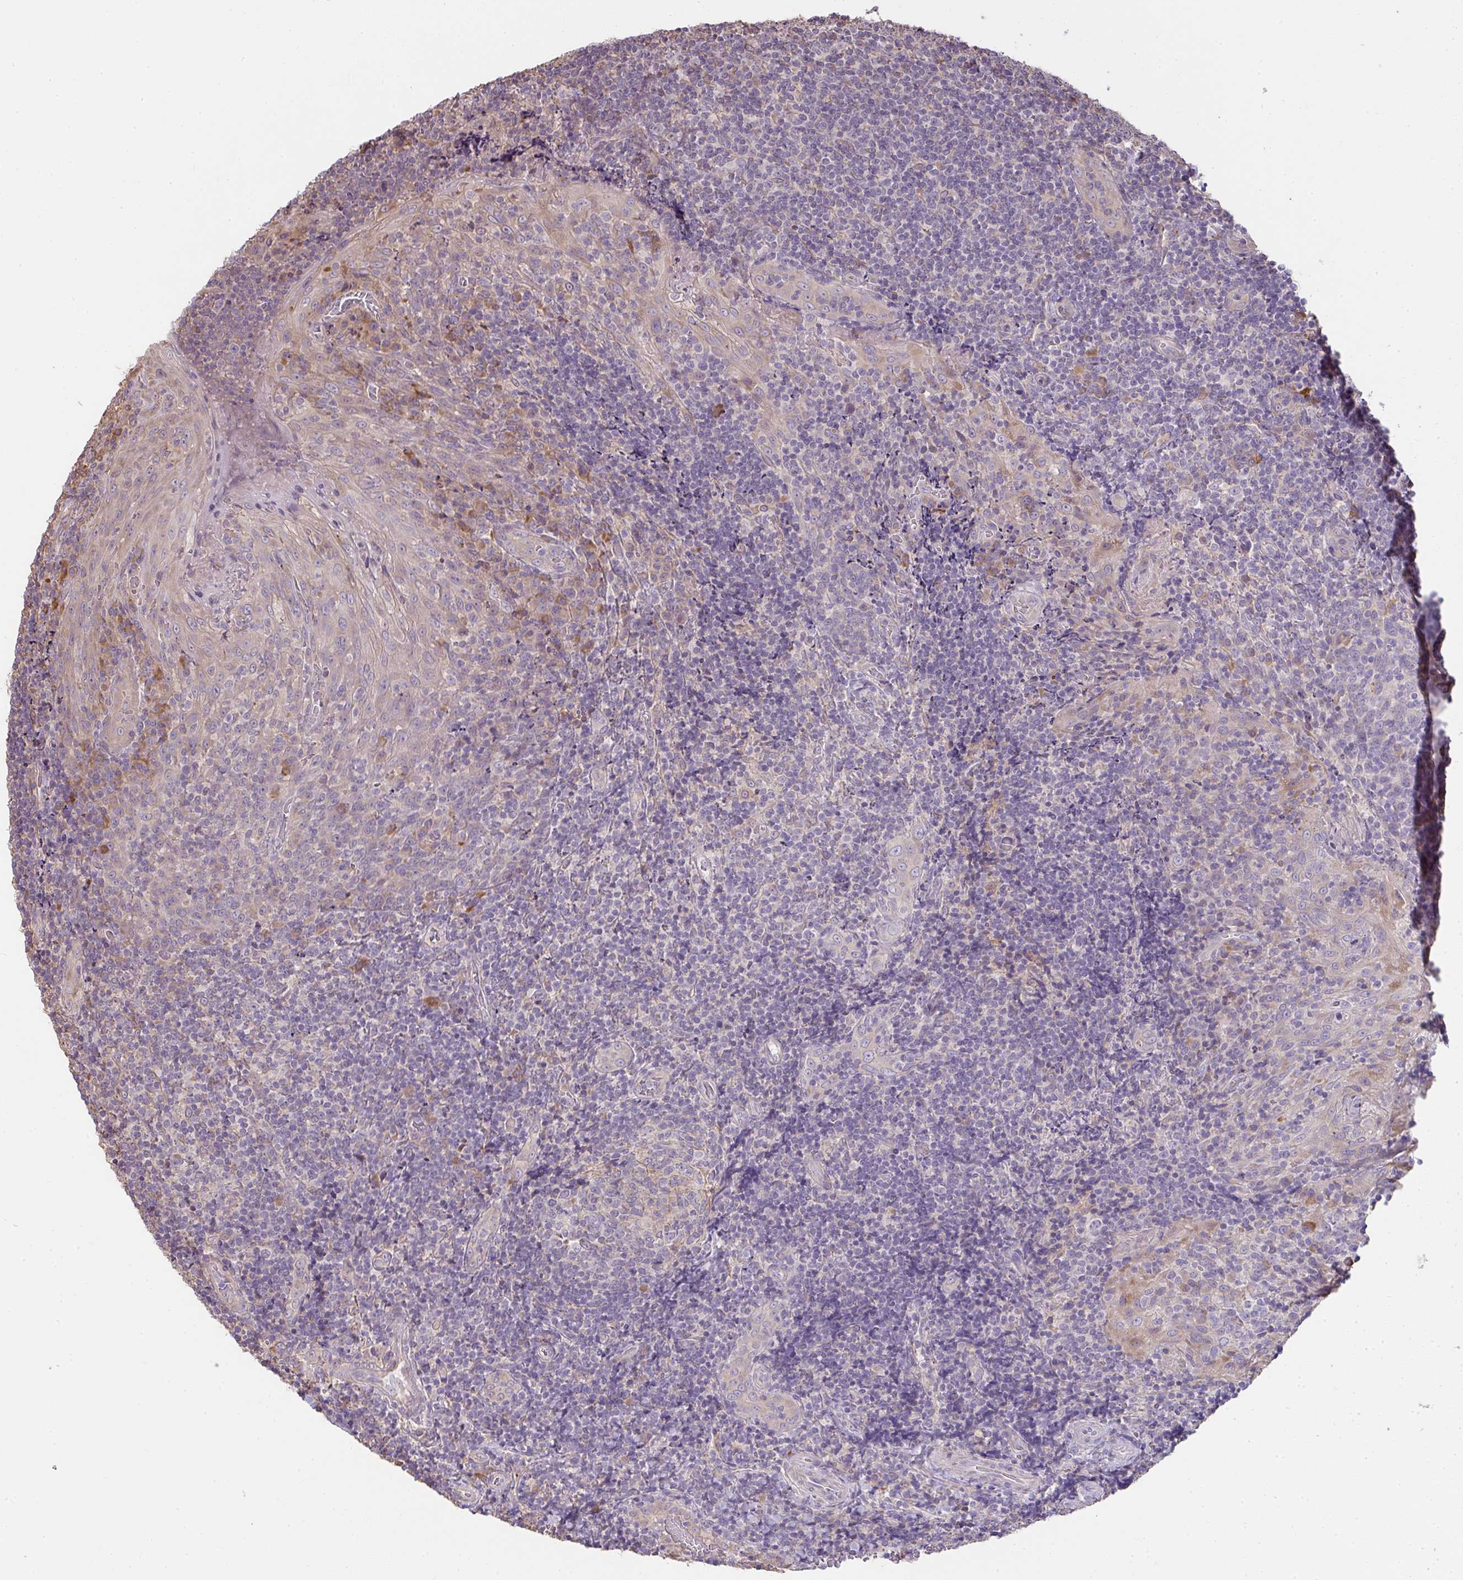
{"staining": {"intensity": "negative", "quantity": "none", "location": "none"}, "tissue": "tonsil", "cell_type": "Germinal center cells", "image_type": "normal", "snomed": [{"axis": "morphology", "description": "Normal tissue, NOS"}, {"axis": "topography", "description": "Tonsil"}], "caption": "Immunohistochemistry photomicrograph of normal tonsil: tonsil stained with DAB reveals no significant protein positivity in germinal center cells.", "gene": "BRINP3", "patient": {"sex": "male", "age": 17}}